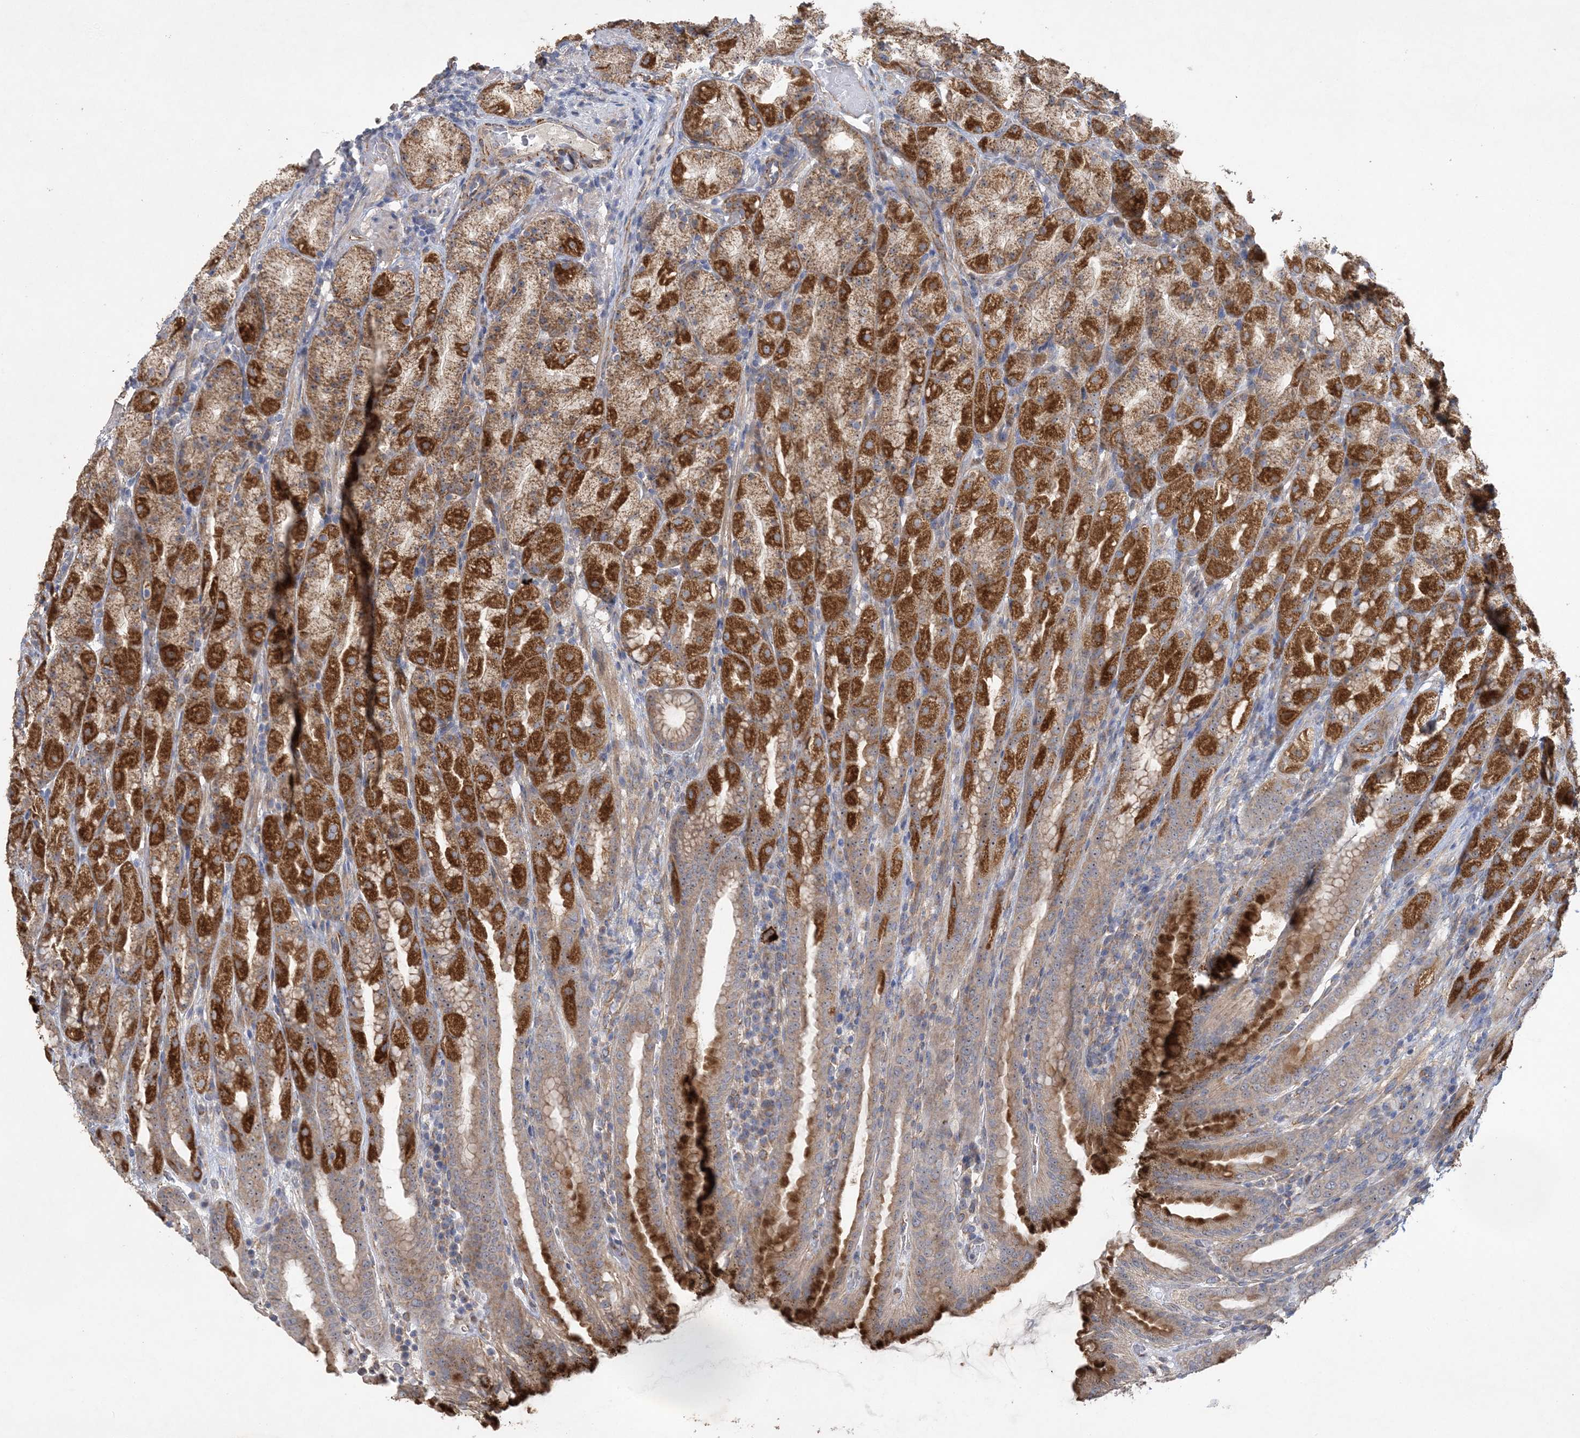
{"staining": {"intensity": "strong", "quantity": ">75%", "location": "cytoplasmic/membranous"}, "tissue": "stomach", "cell_type": "Glandular cells", "image_type": "normal", "snomed": [{"axis": "morphology", "description": "Normal tissue, NOS"}, {"axis": "topography", "description": "Stomach, upper"}], "caption": "There is high levels of strong cytoplasmic/membranous staining in glandular cells of normal stomach, as demonstrated by immunohistochemical staining (brown color).", "gene": "FEZ2", "patient": {"sex": "male", "age": 68}}